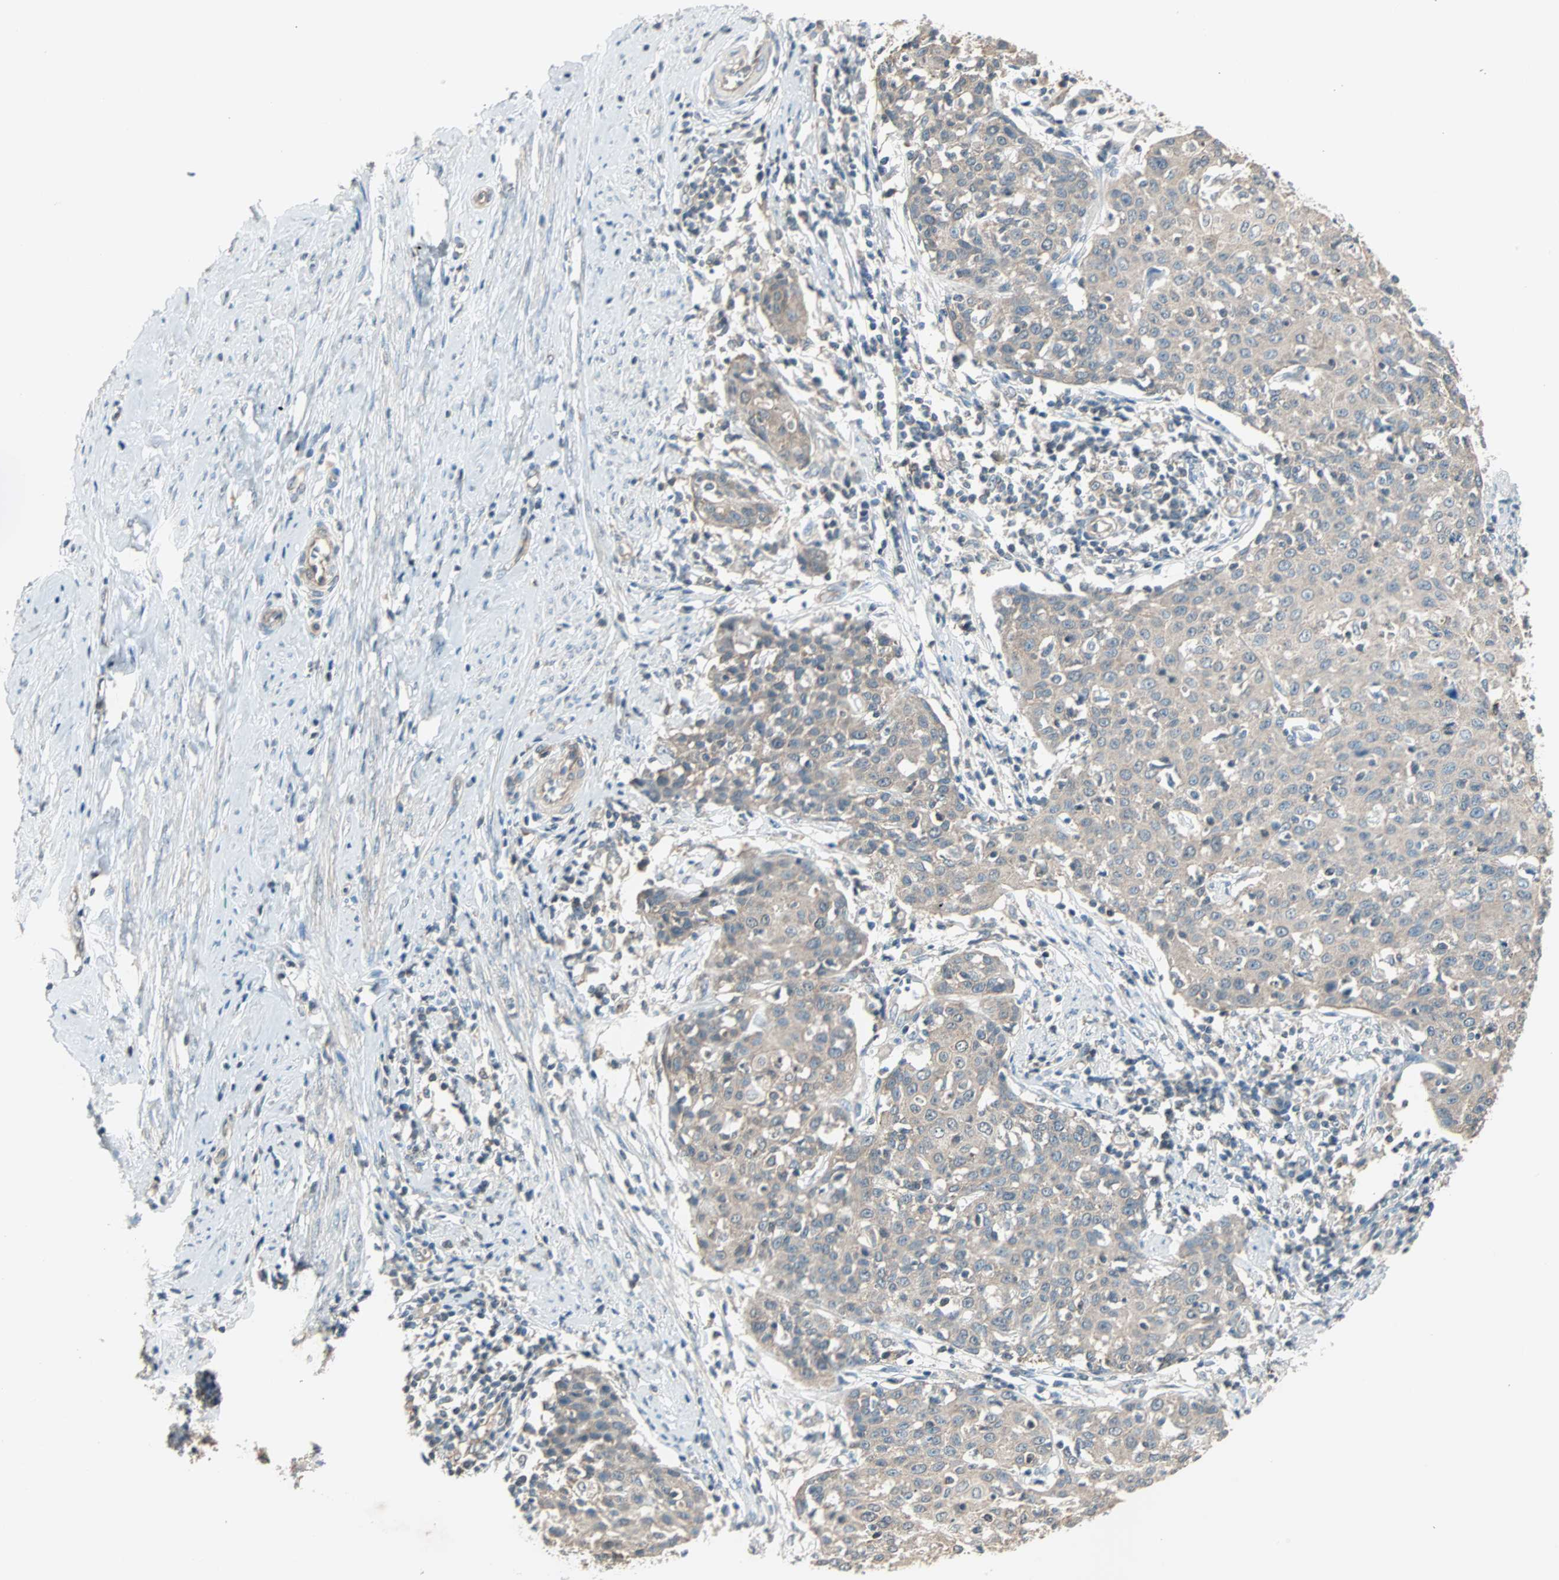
{"staining": {"intensity": "weak", "quantity": ">75%", "location": "cytoplasmic/membranous"}, "tissue": "cervical cancer", "cell_type": "Tumor cells", "image_type": "cancer", "snomed": [{"axis": "morphology", "description": "Squamous cell carcinoma, NOS"}, {"axis": "topography", "description": "Cervix"}], "caption": "Cervical squamous cell carcinoma stained with a brown dye displays weak cytoplasmic/membranous positive staining in approximately >75% of tumor cells.", "gene": "MAP3K21", "patient": {"sex": "female", "age": 38}}